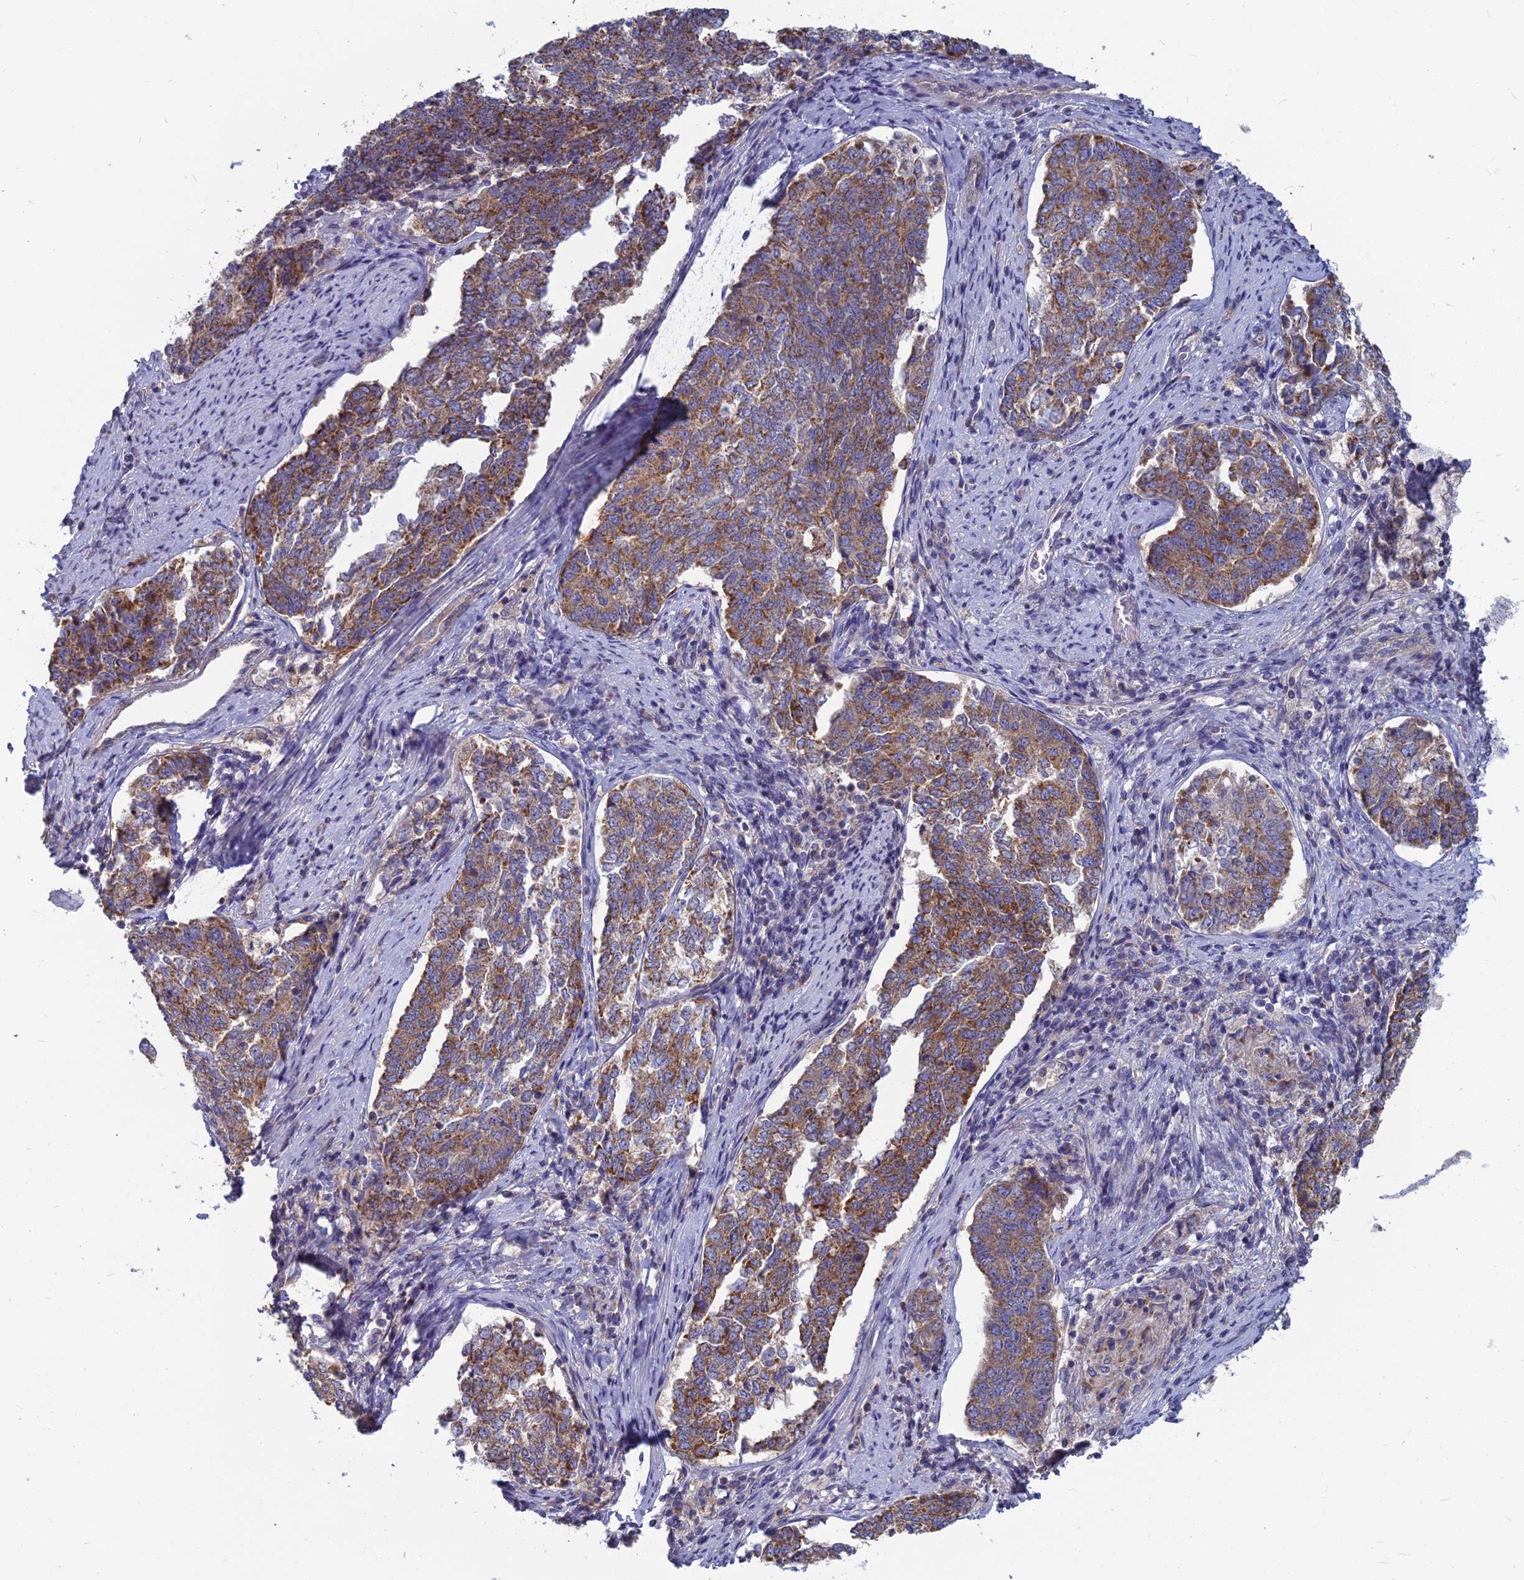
{"staining": {"intensity": "moderate", "quantity": ">75%", "location": "cytoplasmic/membranous"}, "tissue": "endometrial cancer", "cell_type": "Tumor cells", "image_type": "cancer", "snomed": [{"axis": "morphology", "description": "Adenocarcinoma, NOS"}, {"axis": "topography", "description": "Endometrium"}], "caption": "Immunohistochemical staining of human endometrial cancer exhibits medium levels of moderate cytoplasmic/membranous protein positivity in about >75% of tumor cells.", "gene": "COX20", "patient": {"sex": "female", "age": 80}}